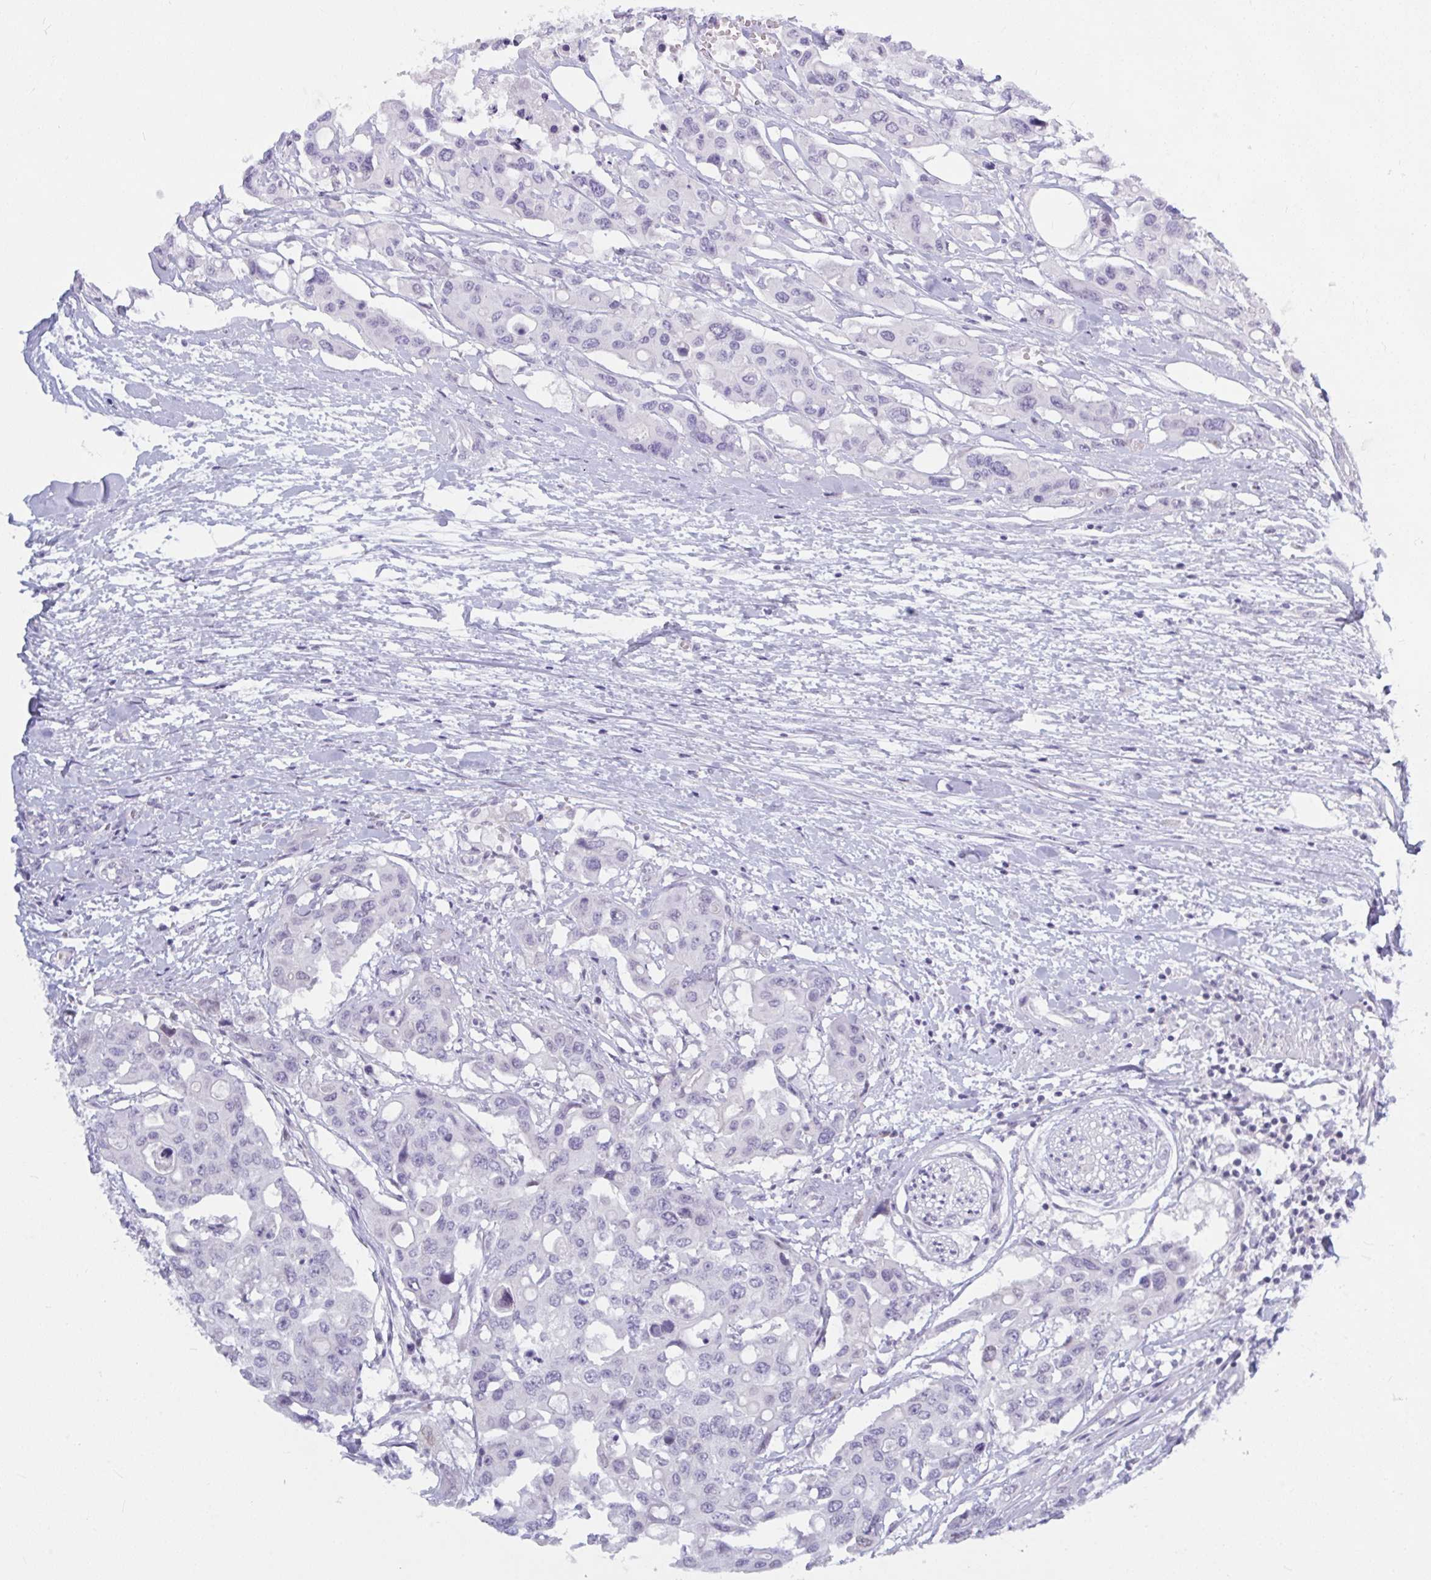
{"staining": {"intensity": "negative", "quantity": "none", "location": "none"}, "tissue": "colorectal cancer", "cell_type": "Tumor cells", "image_type": "cancer", "snomed": [{"axis": "morphology", "description": "Adenocarcinoma, NOS"}, {"axis": "topography", "description": "Colon"}], "caption": "DAB immunohistochemical staining of human colorectal cancer reveals no significant staining in tumor cells. (DAB (3,3'-diaminobenzidine) immunohistochemistry visualized using brightfield microscopy, high magnification).", "gene": "TANK", "patient": {"sex": "male", "age": 77}}